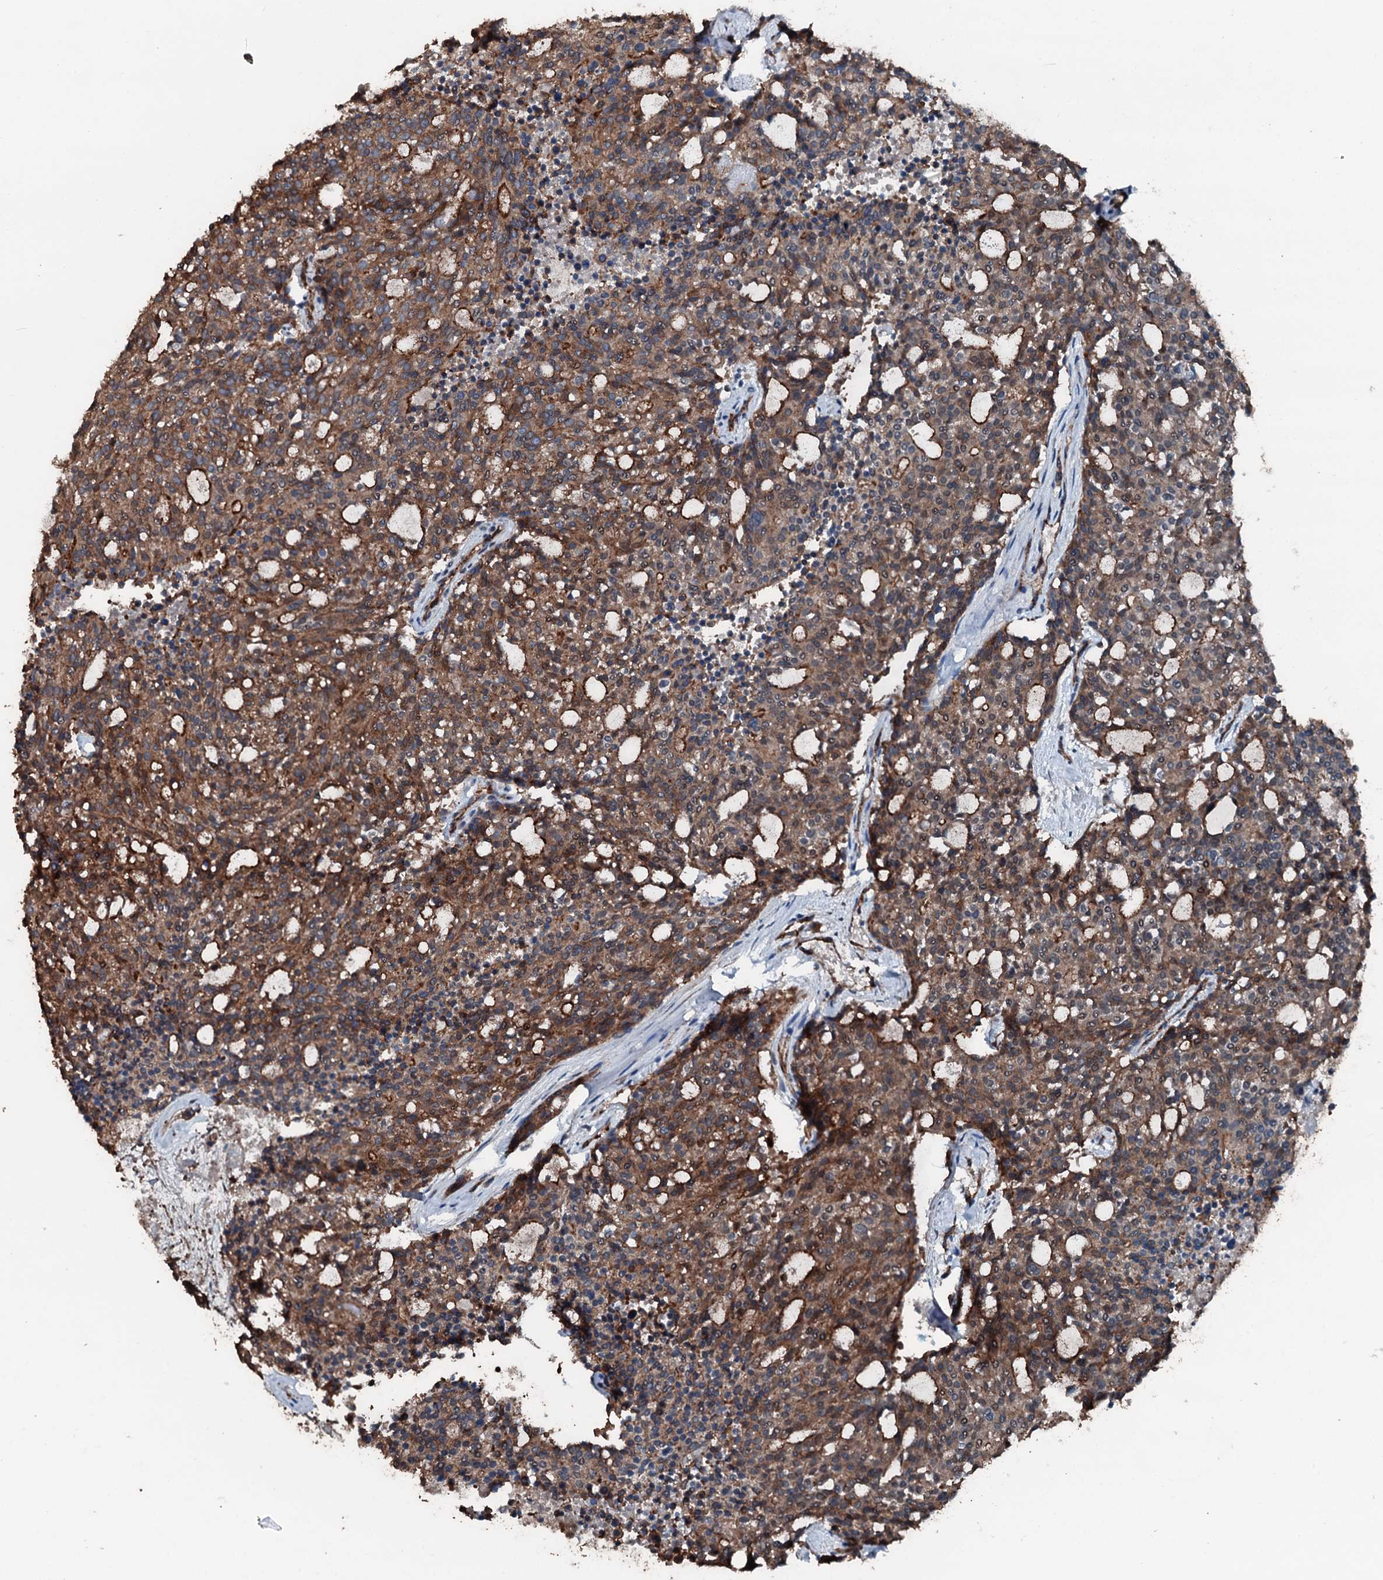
{"staining": {"intensity": "moderate", "quantity": ">75%", "location": "cytoplasmic/membranous"}, "tissue": "carcinoid", "cell_type": "Tumor cells", "image_type": "cancer", "snomed": [{"axis": "morphology", "description": "Carcinoid, malignant, NOS"}, {"axis": "topography", "description": "Pancreas"}], "caption": "Tumor cells show medium levels of moderate cytoplasmic/membranous positivity in approximately >75% of cells in carcinoid.", "gene": "SLC25A38", "patient": {"sex": "female", "age": 54}}